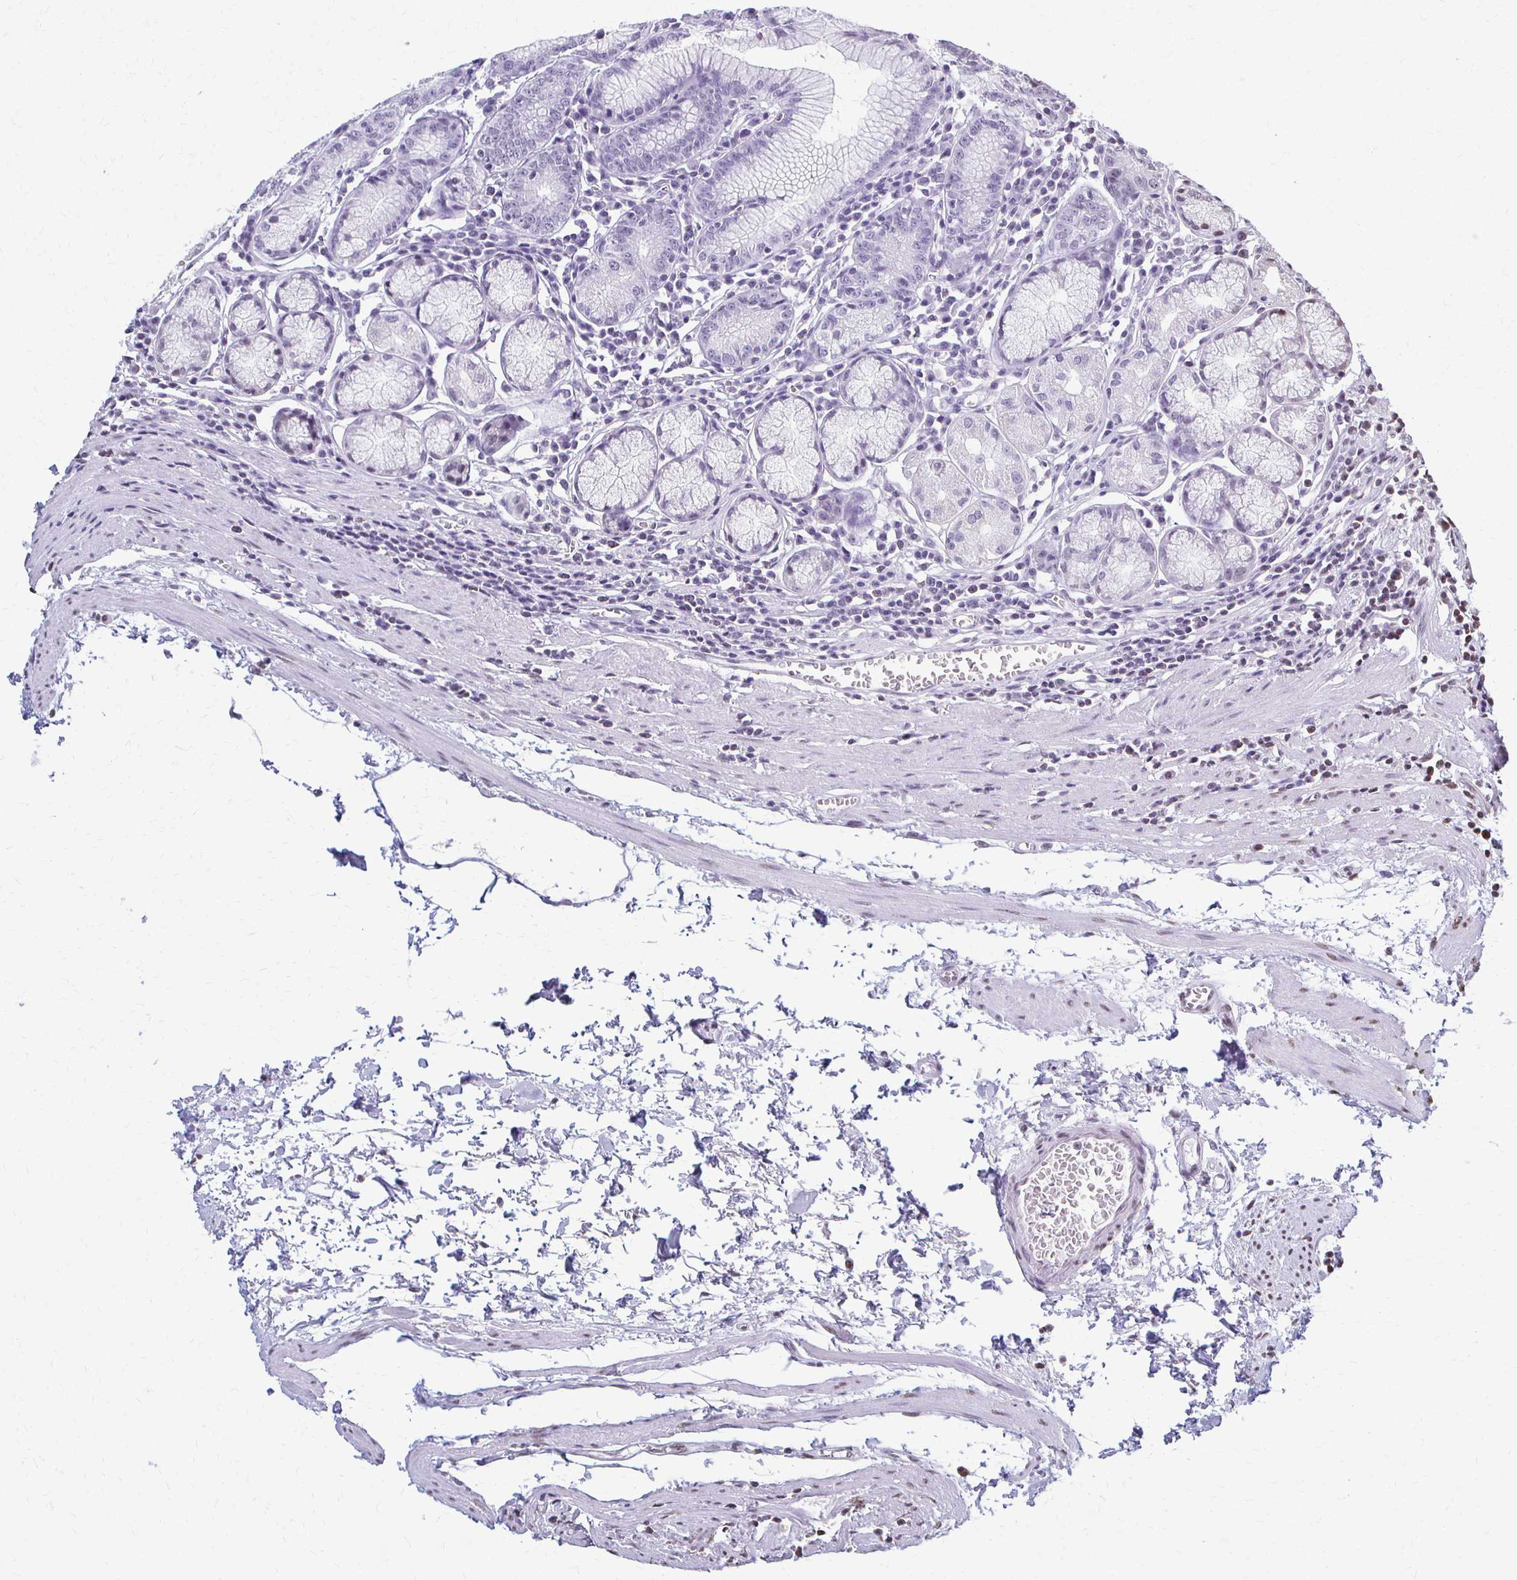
{"staining": {"intensity": "moderate", "quantity": "<25%", "location": "nuclear"}, "tissue": "stomach", "cell_type": "Glandular cells", "image_type": "normal", "snomed": [{"axis": "morphology", "description": "Normal tissue, NOS"}, {"axis": "topography", "description": "Stomach"}], "caption": "Protein analysis of unremarkable stomach displays moderate nuclear expression in approximately <25% of glandular cells.", "gene": "HOXA9", "patient": {"sex": "male", "age": 55}}